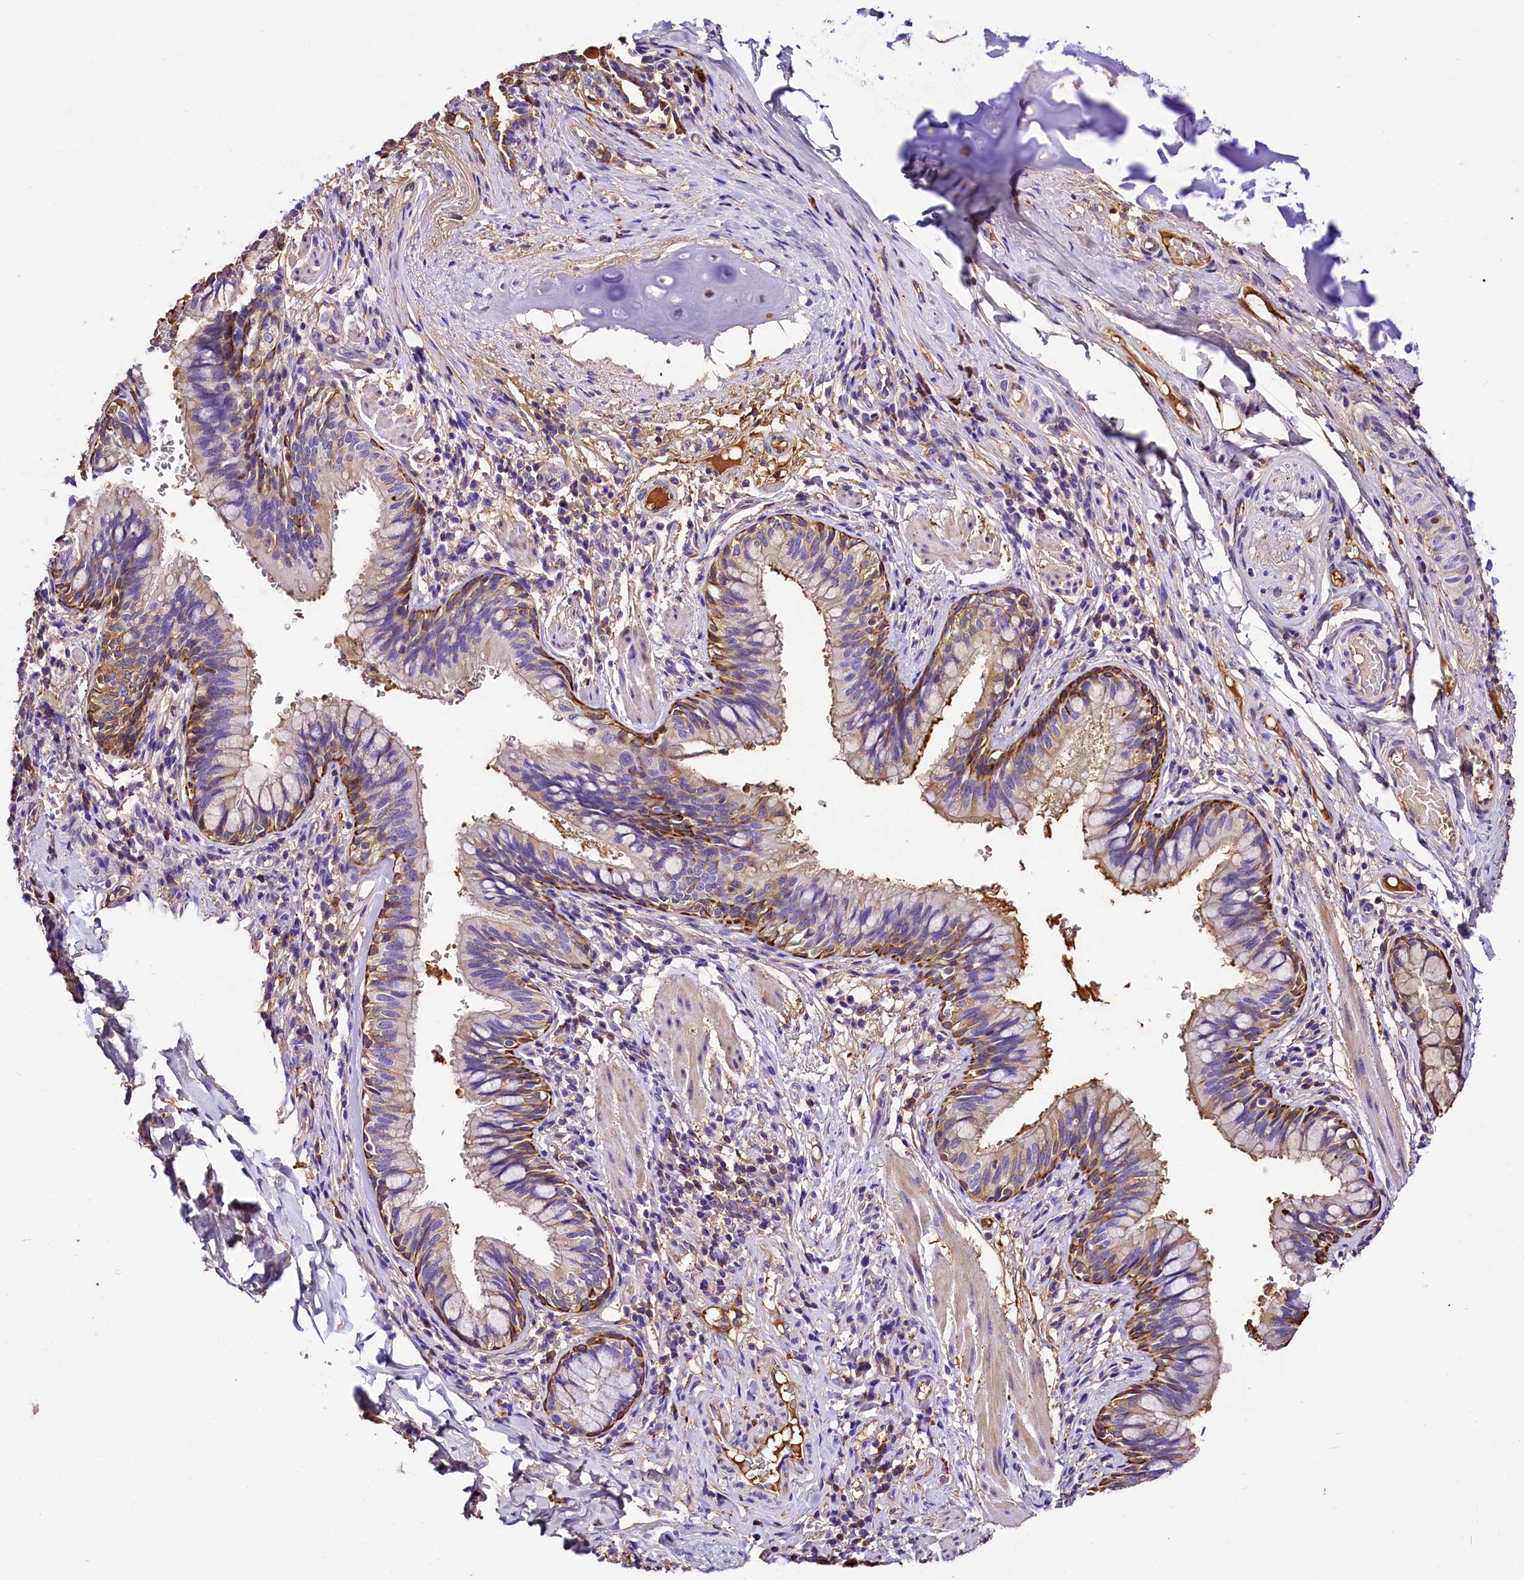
{"staining": {"intensity": "moderate", "quantity": "25%-75%", "location": "cytoplasmic/membranous"}, "tissue": "bronchus", "cell_type": "Respiratory epithelial cells", "image_type": "normal", "snomed": [{"axis": "morphology", "description": "Normal tissue, NOS"}, {"axis": "topography", "description": "Cartilage tissue"}, {"axis": "topography", "description": "Bronchus"}], "caption": "IHC micrograph of benign bronchus: human bronchus stained using immunohistochemistry shows medium levels of moderate protein expression localized specifically in the cytoplasmic/membranous of respiratory epithelial cells, appearing as a cytoplasmic/membranous brown color.", "gene": "ARMC6", "patient": {"sex": "female", "age": 36}}